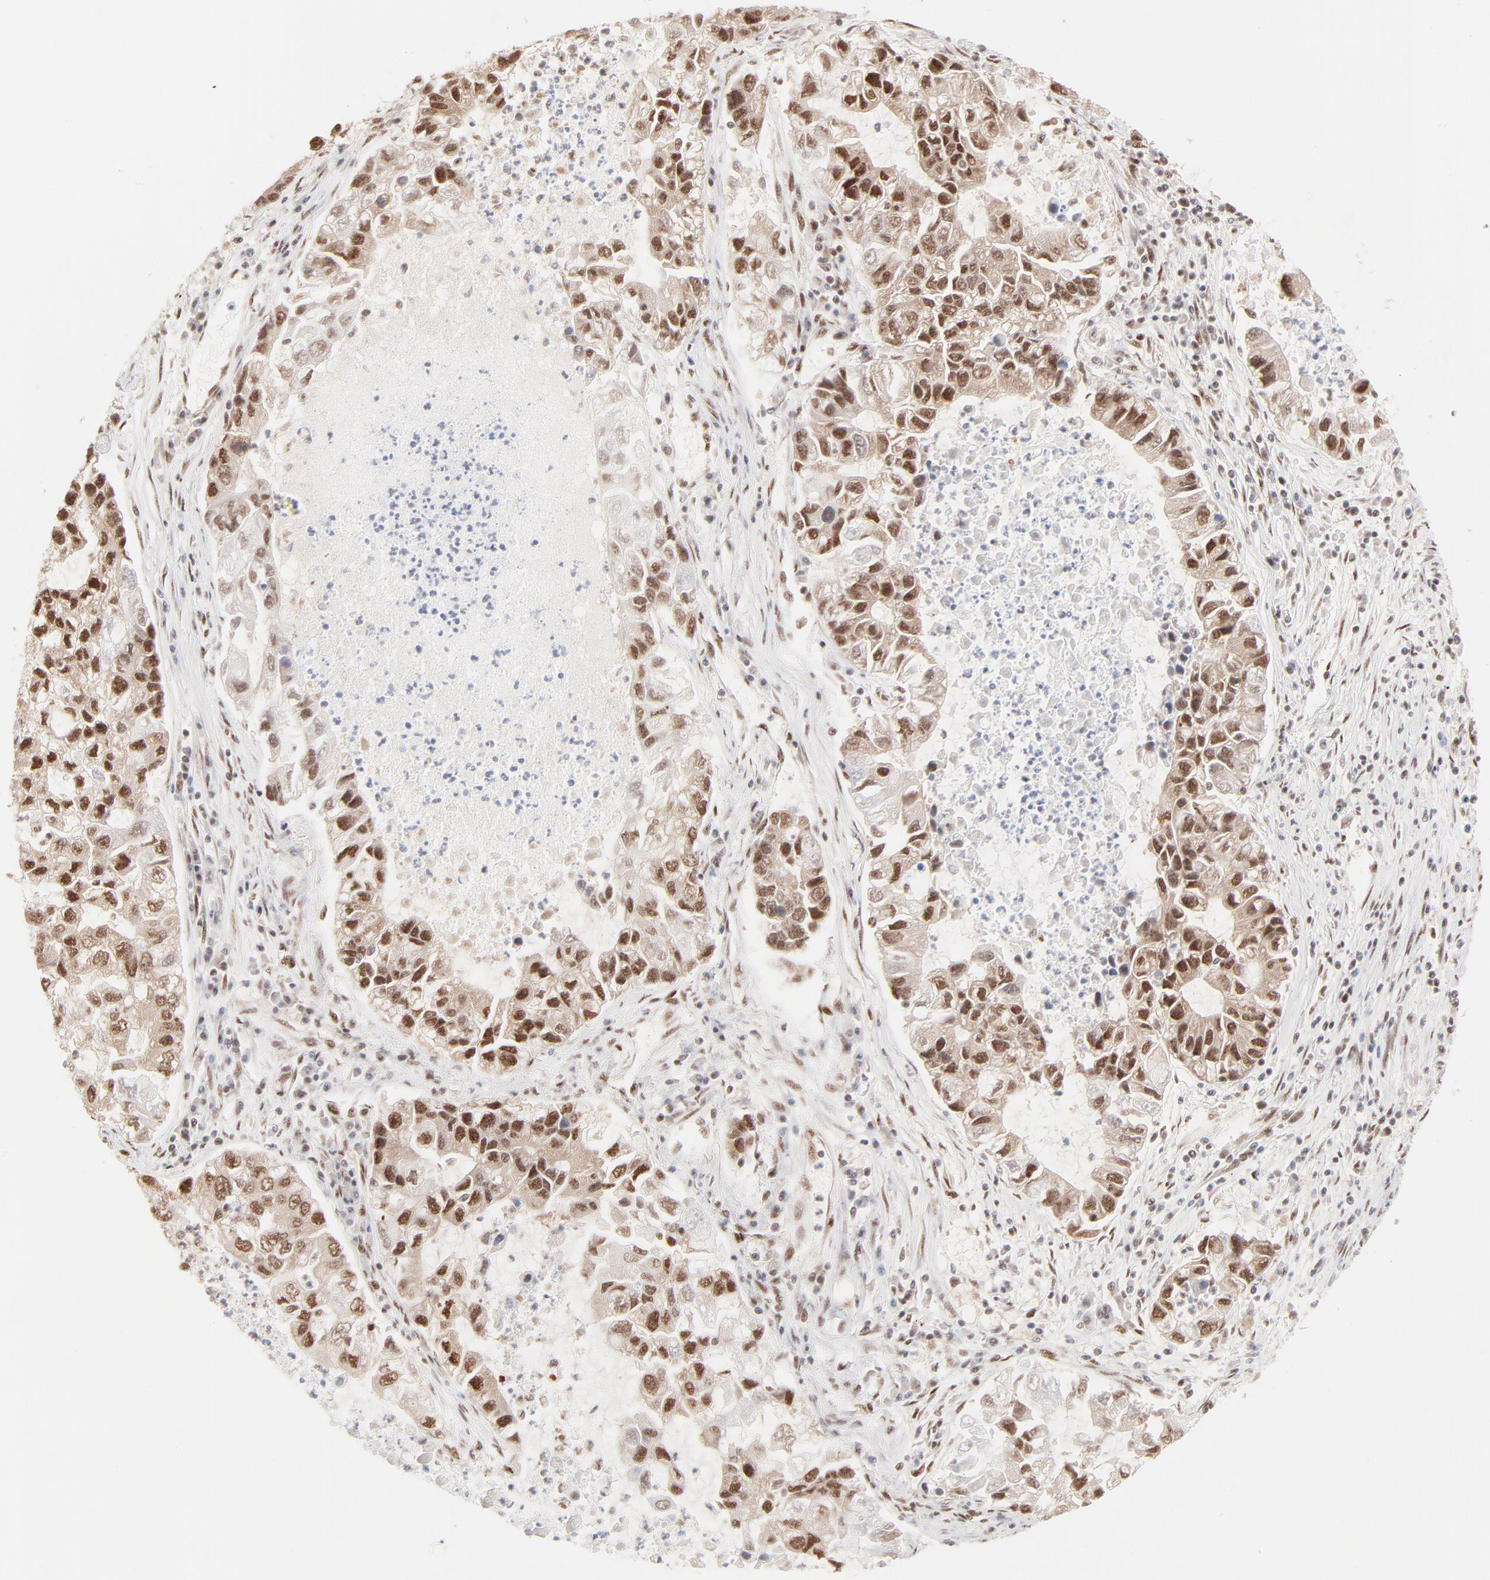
{"staining": {"intensity": "strong", "quantity": ">75%", "location": "cytoplasmic/membranous,nuclear"}, "tissue": "lung cancer", "cell_type": "Tumor cells", "image_type": "cancer", "snomed": [{"axis": "morphology", "description": "Adenocarcinoma, NOS"}, {"axis": "topography", "description": "Lung"}], "caption": "Protein analysis of lung cancer tissue displays strong cytoplasmic/membranous and nuclear expression in approximately >75% of tumor cells.", "gene": "TARDBP", "patient": {"sex": "female", "age": 51}}